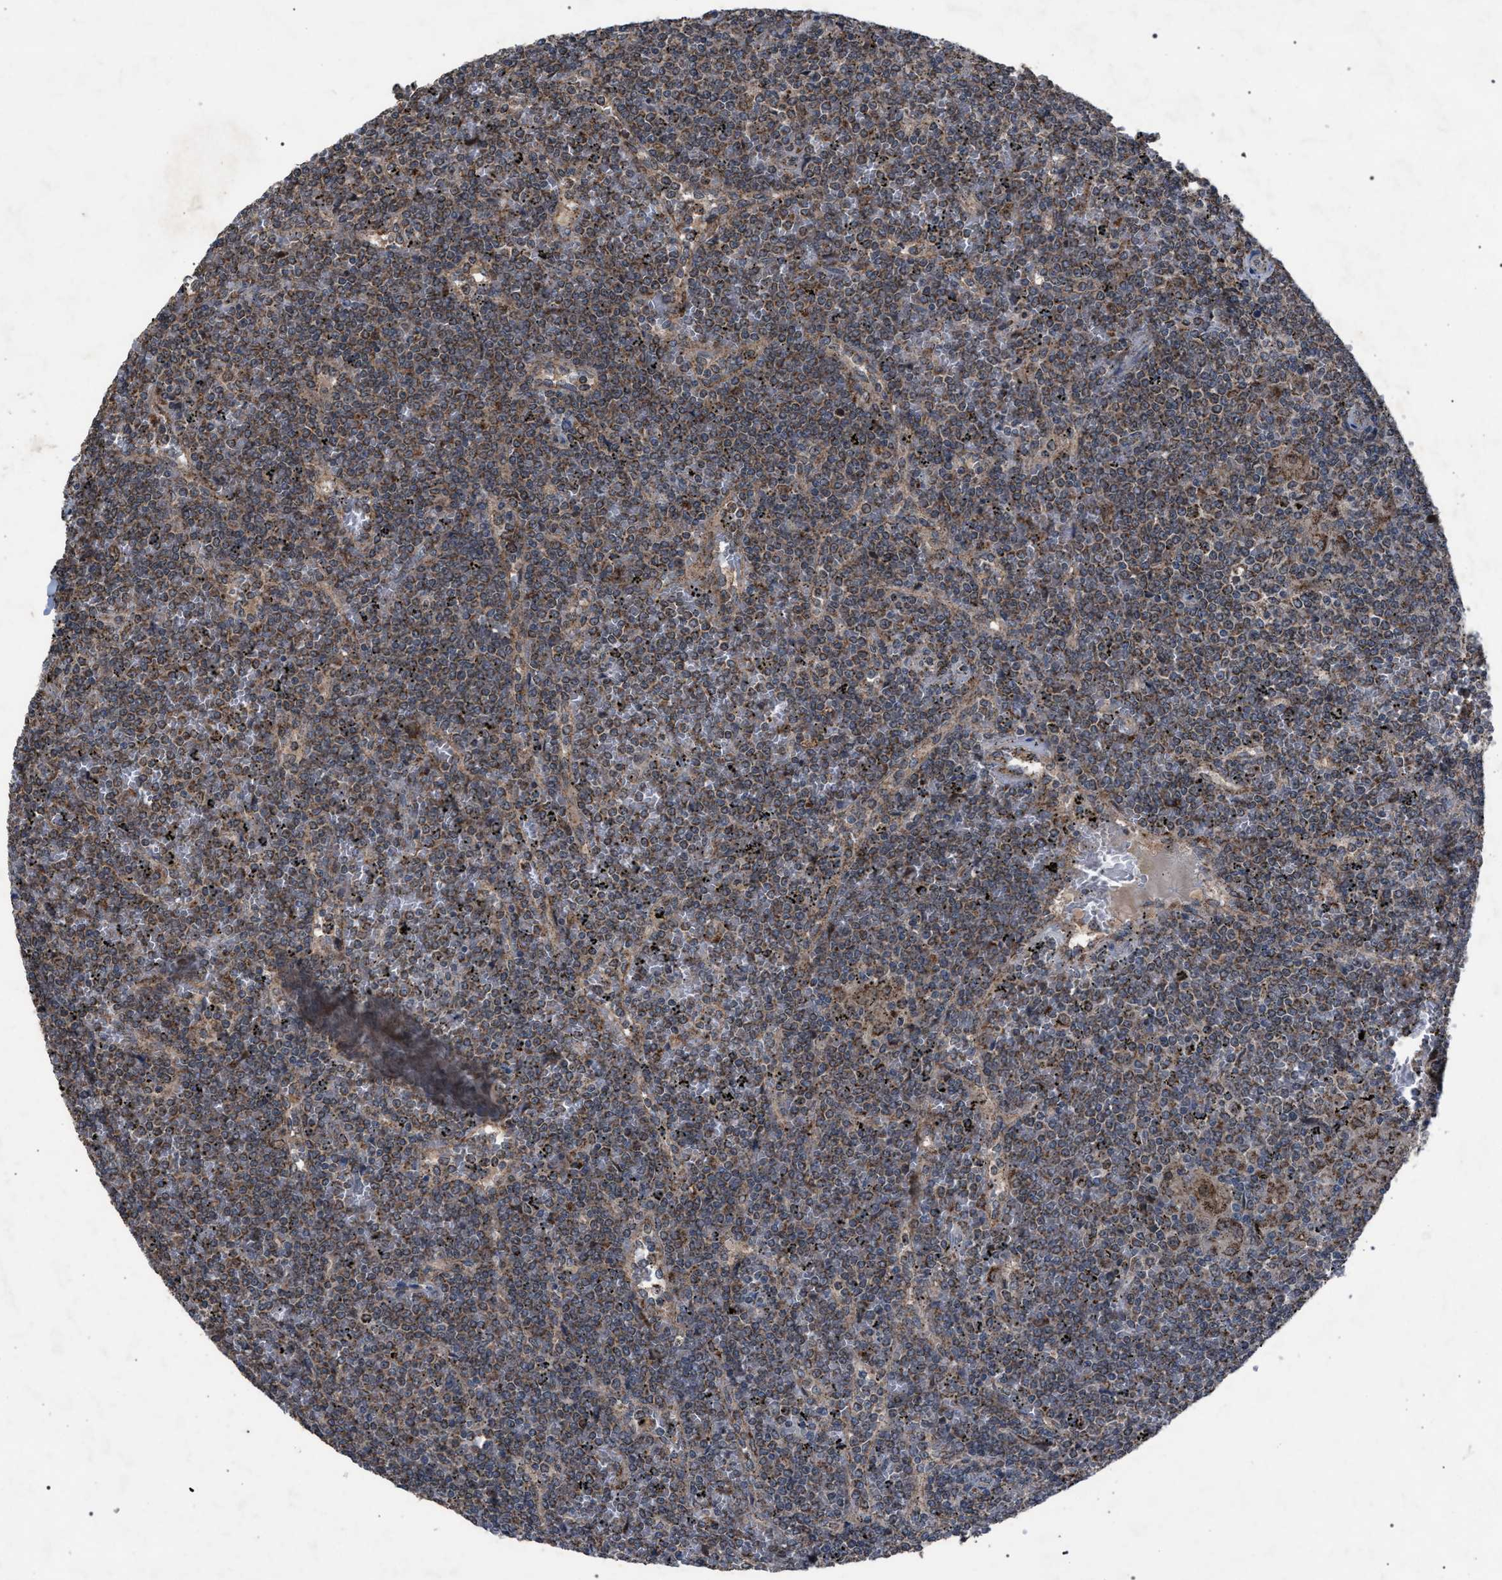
{"staining": {"intensity": "moderate", "quantity": ">75%", "location": "cytoplasmic/membranous"}, "tissue": "lymphoma", "cell_type": "Tumor cells", "image_type": "cancer", "snomed": [{"axis": "morphology", "description": "Malignant lymphoma, non-Hodgkin's type, Low grade"}, {"axis": "topography", "description": "Spleen"}], "caption": "Lymphoma was stained to show a protein in brown. There is medium levels of moderate cytoplasmic/membranous expression in about >75% of tumor cells.", "gene": "HSD17B4", "patient": {"sex": "female", "age": 19}}